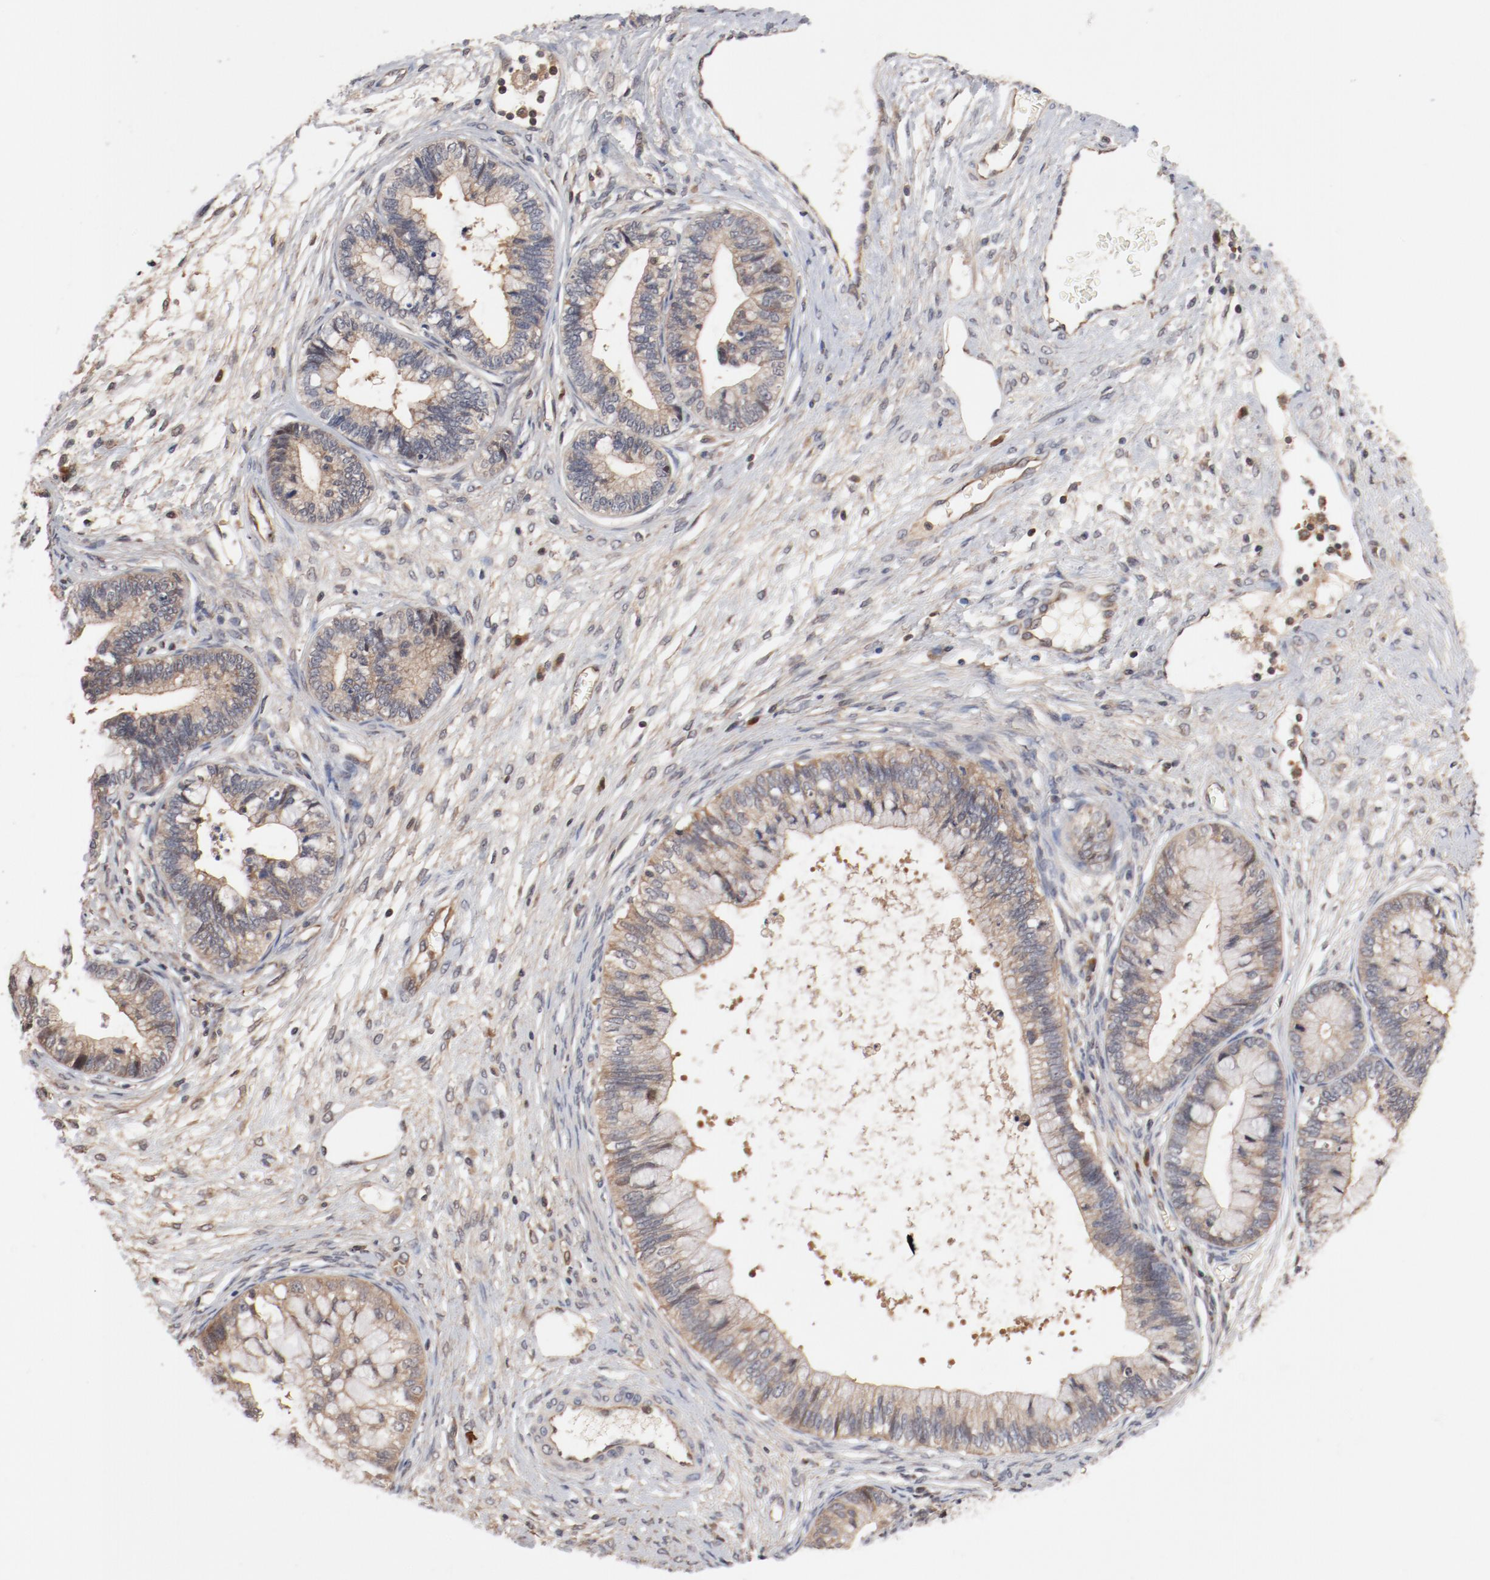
{"staining": {"intensity": "negative", "quantity": "none", "location": "none"}, "tissue": "cervical cancer", "cell_type": "Tumor cells", "image_type": "cancer", "snomed": [{"axis": "morphology", "description": "Adenocarcinoma, NOS"}, {"axis": "topography", "description": "Cervix"}], "caption": "This is an IHC image of cervical cancer. There is no staining in tumor cells.", "gene": "PITPNM2", "patient": {"sex": "female", "age": 44}}